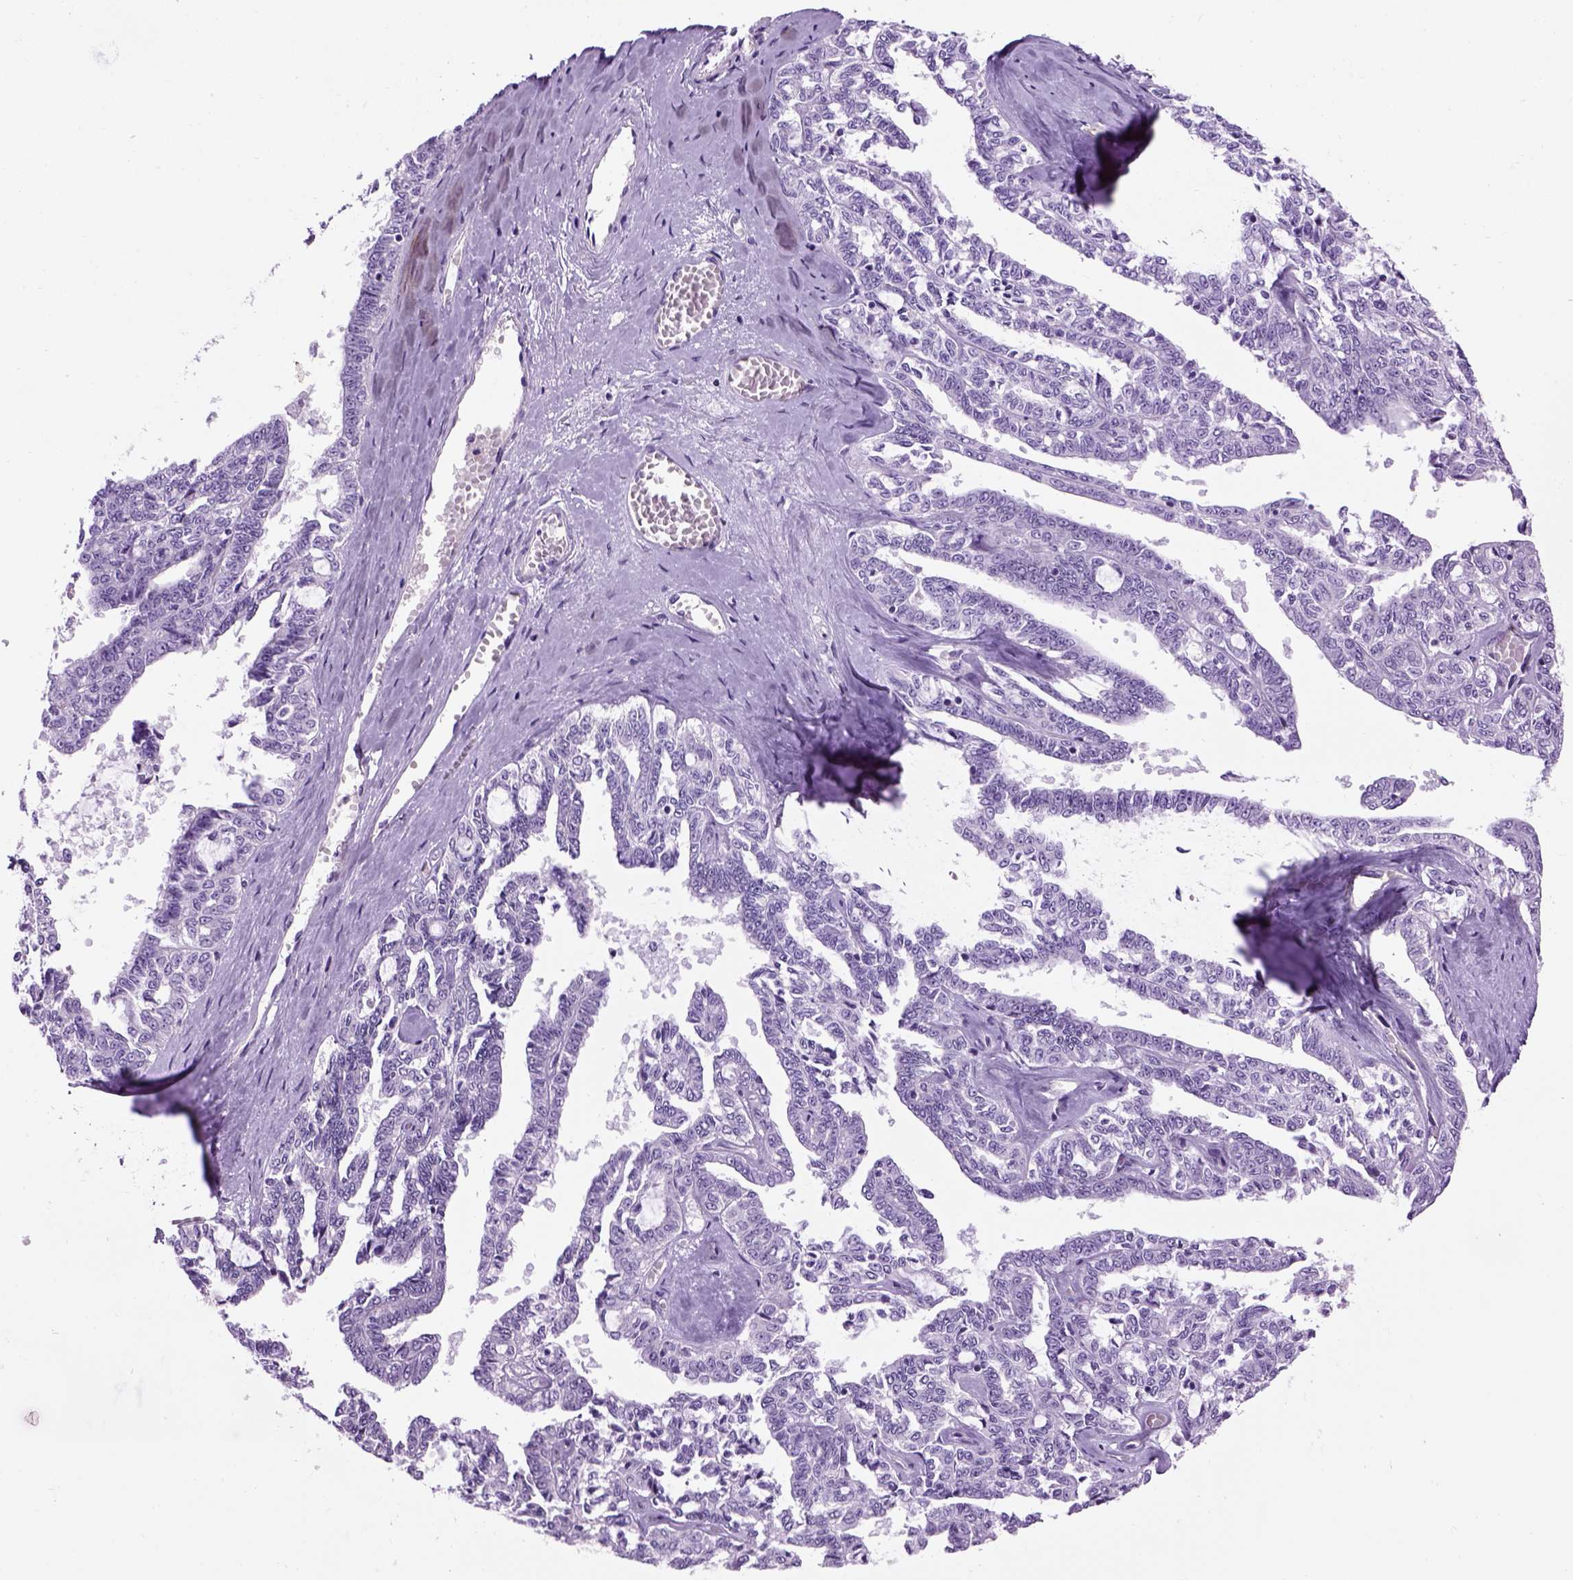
{"staining": {"intensity": "negative", "quantity": "none", "location": "none"}, "tissue": "ovarian cancer", "cell_type": "Tumor cells", "image_type": "cancer", "snomed": [{"axis": "morphology", "description": "Cystadenocarcinoma, serous, NOS"}, {"axis": "topography", "description": "Ovary"}], "caption": "The photomicrograph displays no significant staining in tumor cells of ovarian cancer.", "gene": "GABRB2", "patient": {"sex": "female", "age": 71}}